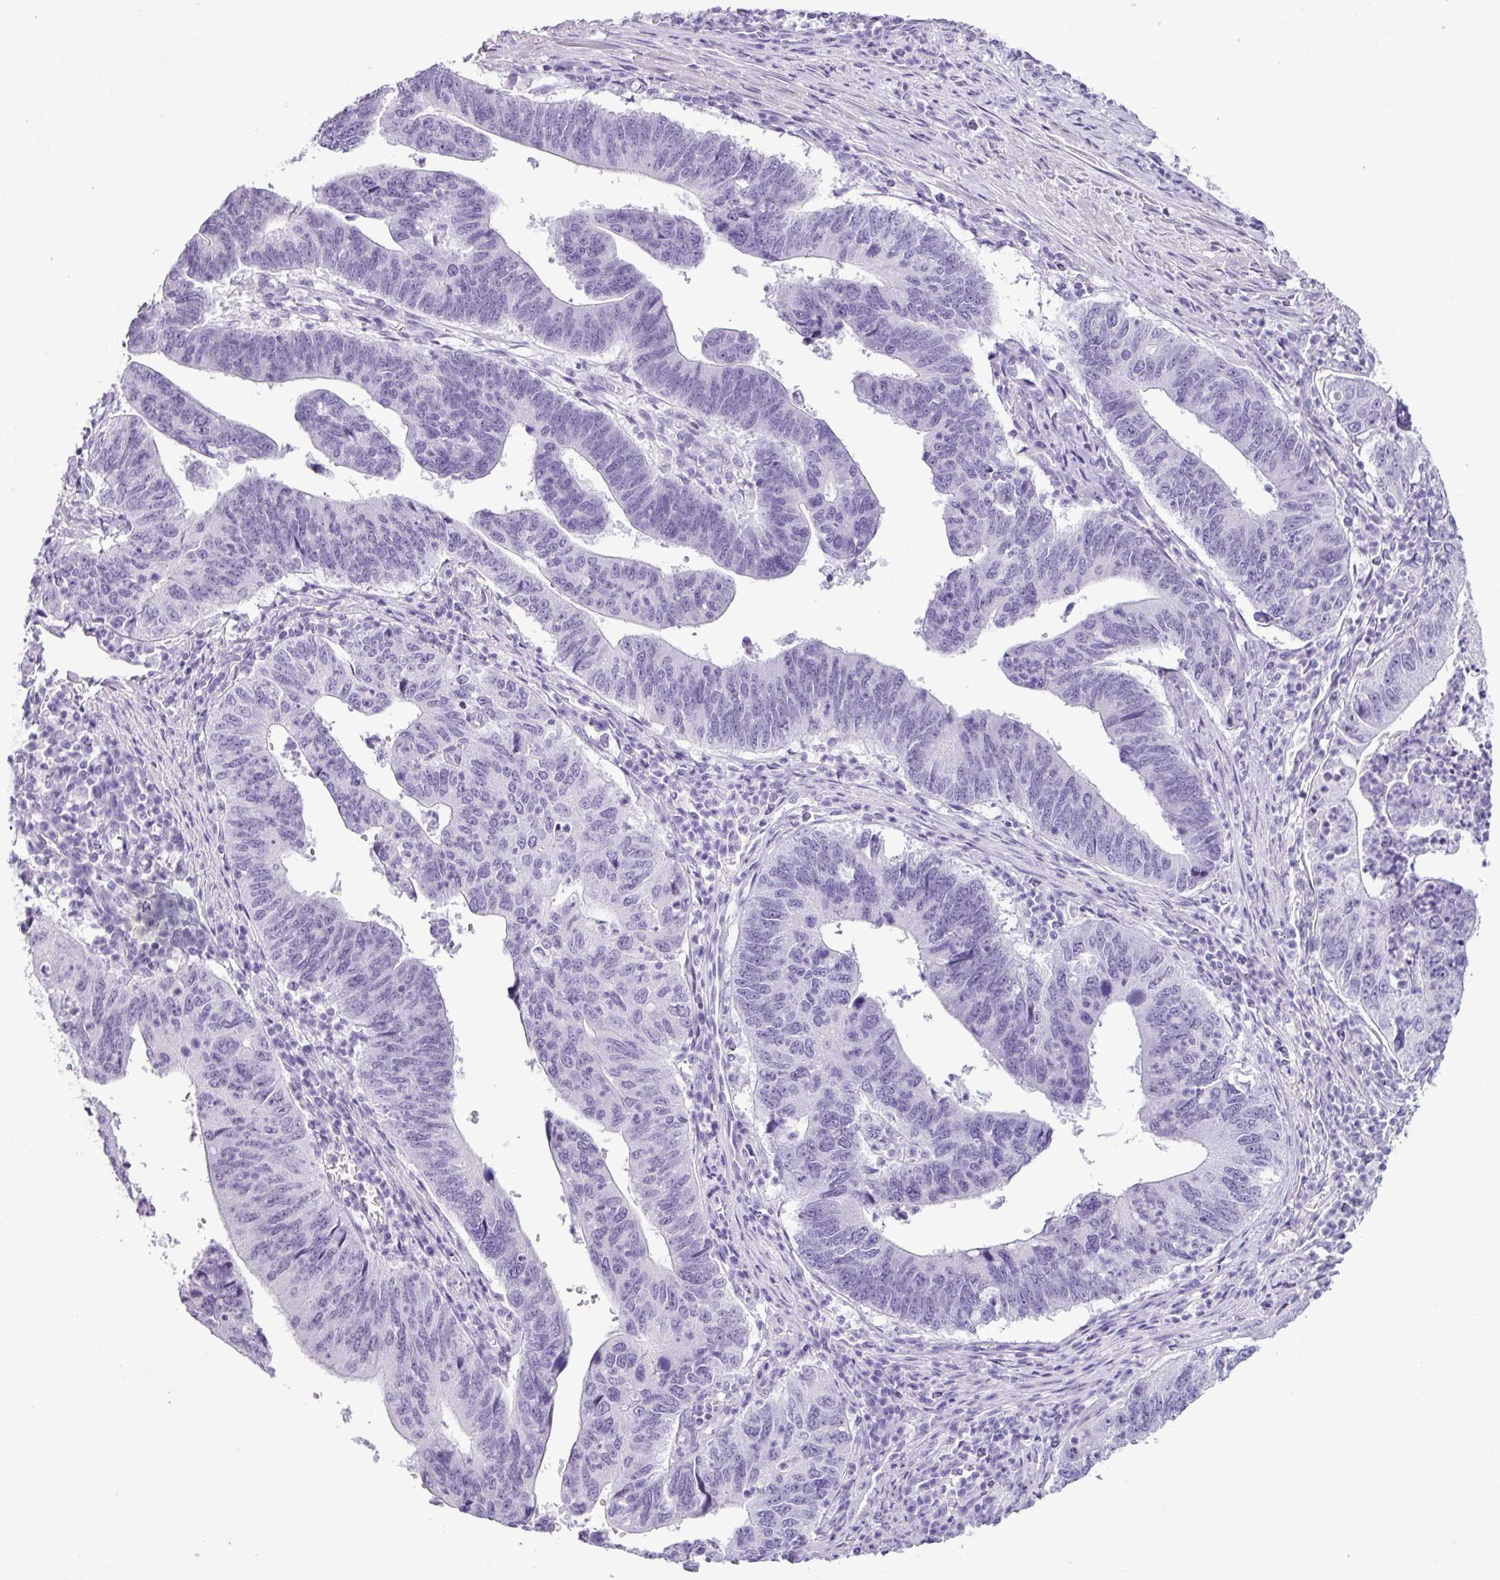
{"staining": {"intensity": "negative", "quantity": "none", "location": "none"}, "tissue": "stomach cancer", "cell_type": "Tumor cells", "image_type": "cancer", "snomed": [{"axis": "morphology", "description": "Adenocarcinoma, NOS"}, {"axis": "topography", "description": "Stomach"}], "caption": "The IHC photomicrograph has no significant expression in tumor cells of stomach adenocarcinoma tissue.", "gene": "SCT", "patient": {"sex": "male", "age": 59}}